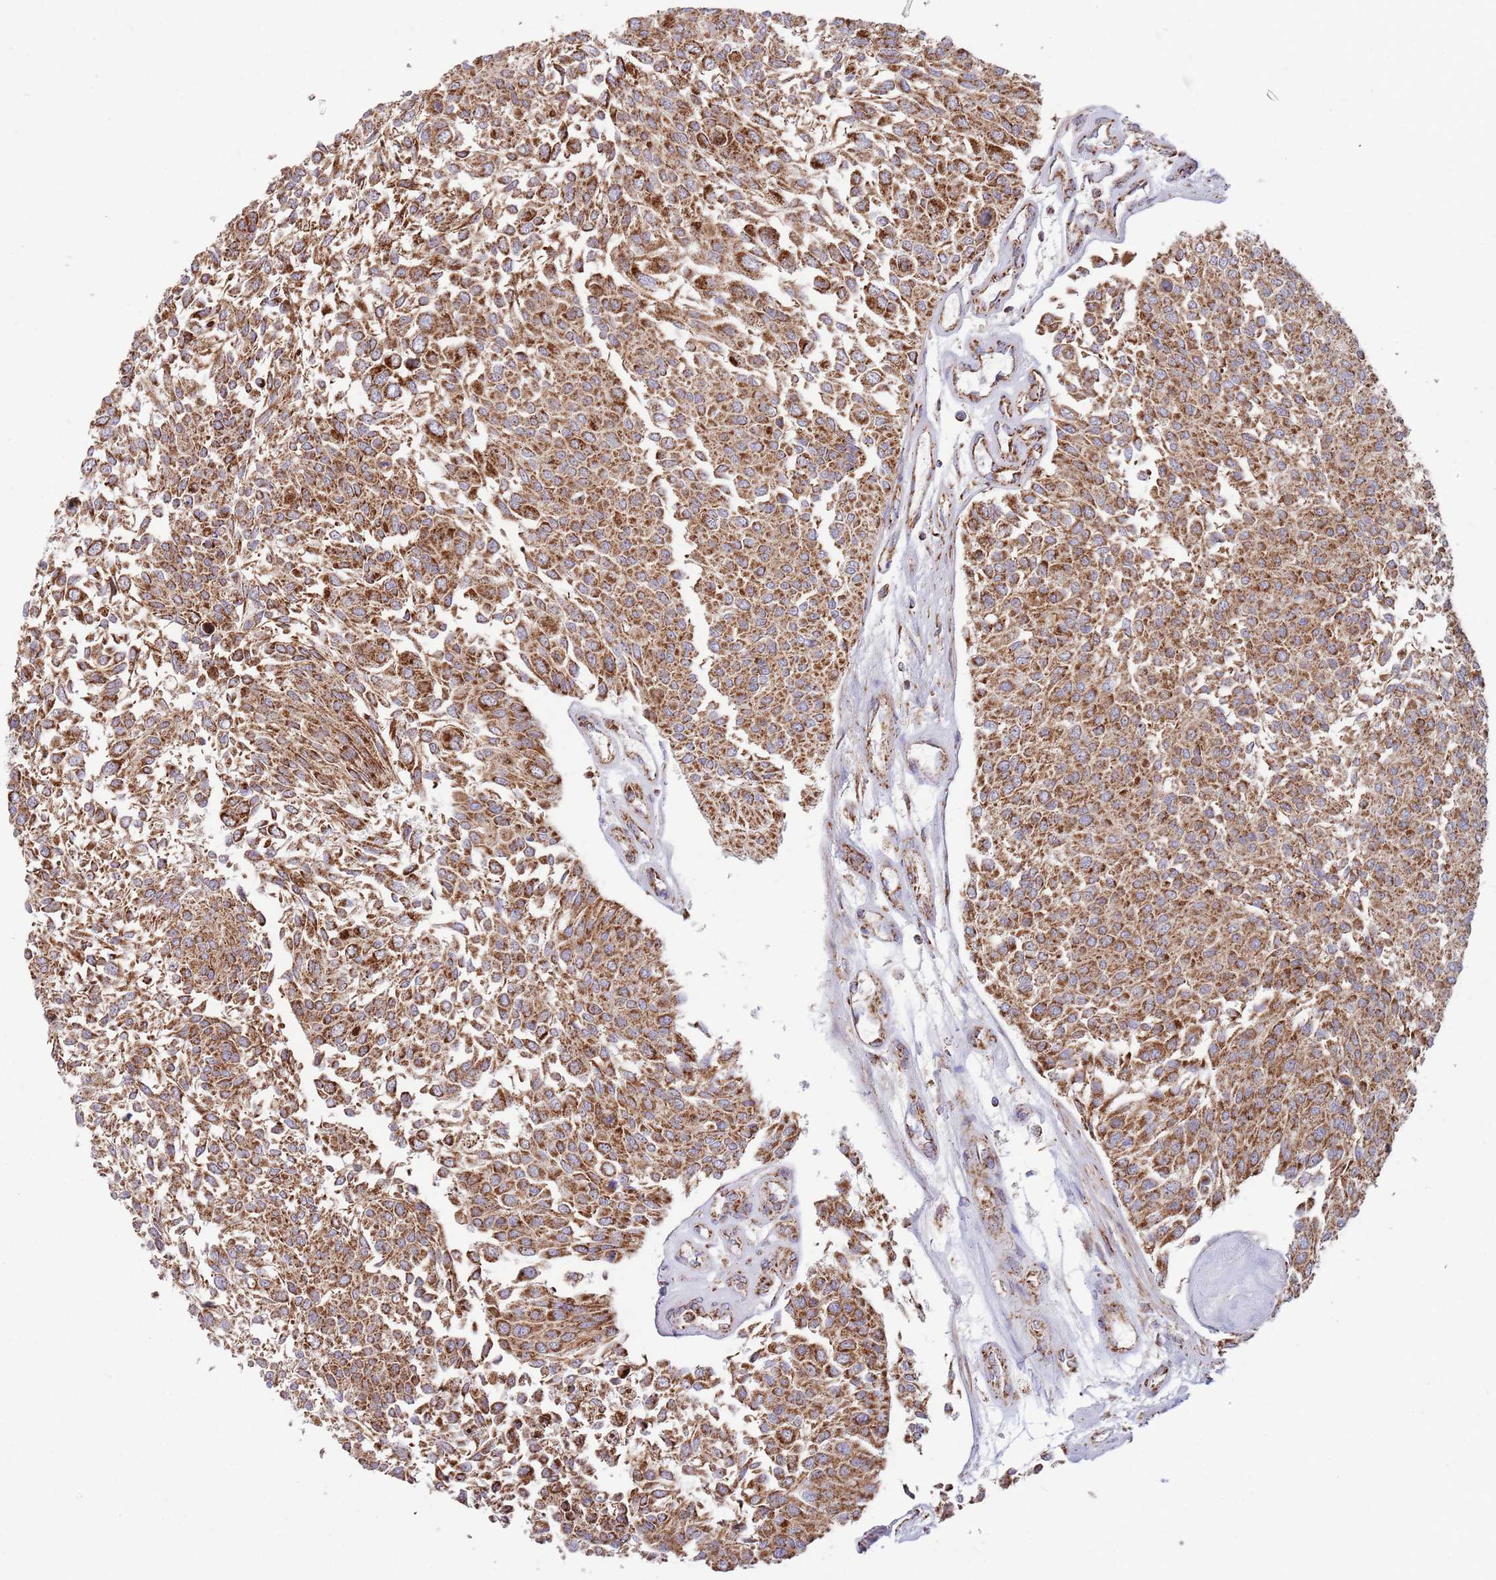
{"staining": {"intensity": "moderate", "quantity": ">75%", "location": "cytoplasmic/membranous"}, "tissue": "urothelial cancer", "cell_type": "Tumor cells", "image_type": "cancer", "snomed": [{"axis": "morphology", "description": "Urothelial carcinoma, NOS"}, {"axis": "topography", "description": "Urinary bladder"}], "caption": "Immunohistochemical staining of human transitional cell carcinoma reveals medium levels of moderate cytoplasmic/membranous protein staining in approximately >75% of tumor cells.", "gene": "ATP5PD", "patient": {"sex": "male", "age": 55}}